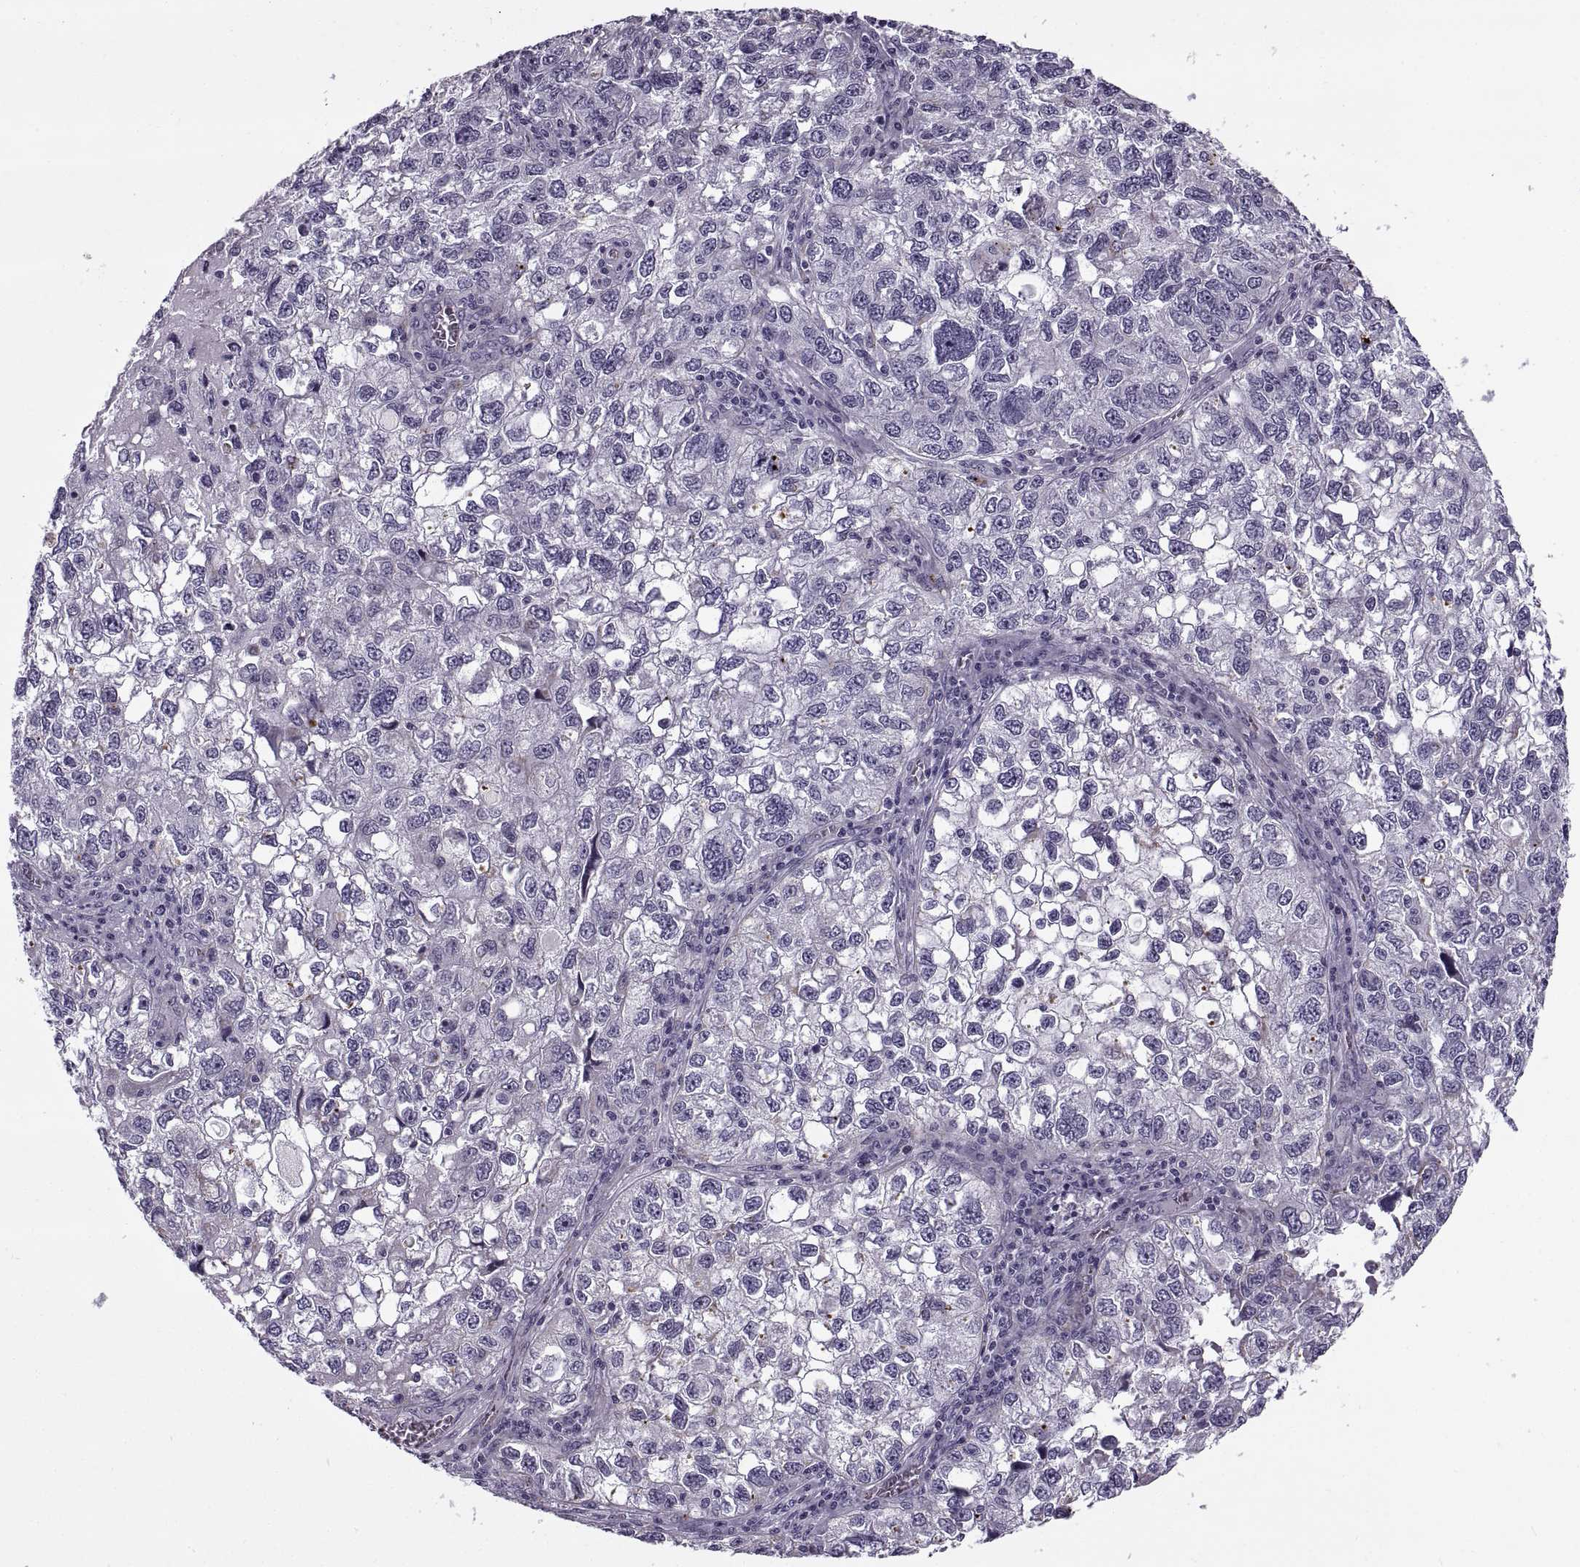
{"staining": {"intensity": "negative", "quantity": "none", "location": "none"}, "tissue": "cervical cancer", "cell_type": "Tumor cells", "image_type": "cancer", "snomed": [{"axis": "morphology", "description": "Squamous cell carcinoma, NOS"}, {"axis": "topography", "description": "Cervix"}], "caption": "Protein analysis of cervical cancer exhibits no significant expression in tumor cells. (DAB immunohistochemistry (IHC), high magnification).", "gene": "CALCR", "patient": {"sex": "female", "age": 55}}